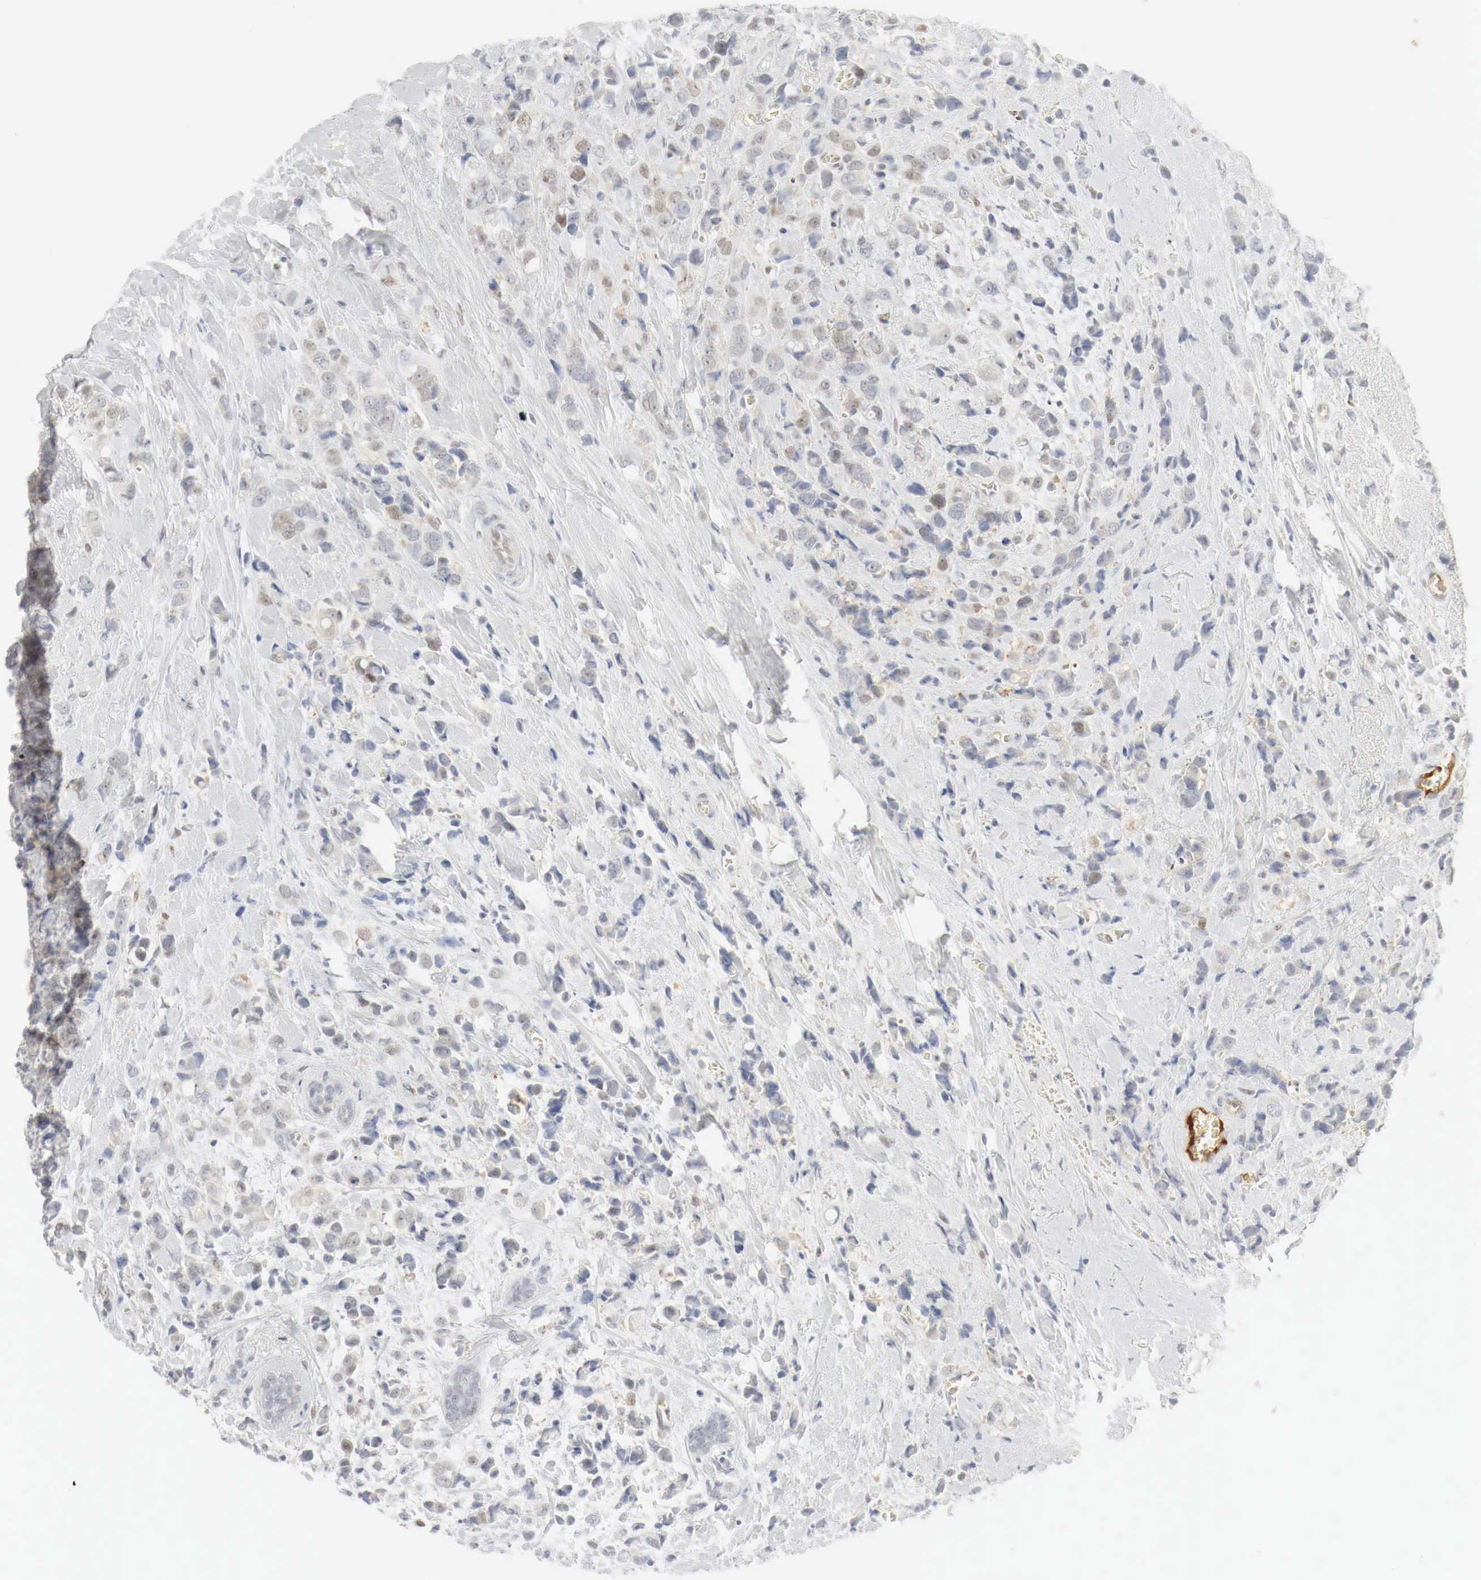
{"staining": {"intensity": "weak", "quantity": "25%-75%", "location": "cytoplasmic/membranous,nuclear"}, "tissue": "breast cancer", "cell_type": "Tumor cells", "image_type": "cancer", "snomed": [{"axis": "morphology", "description": "Lobular carcinoma"}, {"axis": "topography", "description": "Breast"}], "caption": "A low amount of weak cytoplasmic/membranous and nuclear expression is identified in approximately 25%-75% of tumor cells in breast cancer tissue.", "gene": "MYC", "patient": {"sex": "female", "age": 57}}